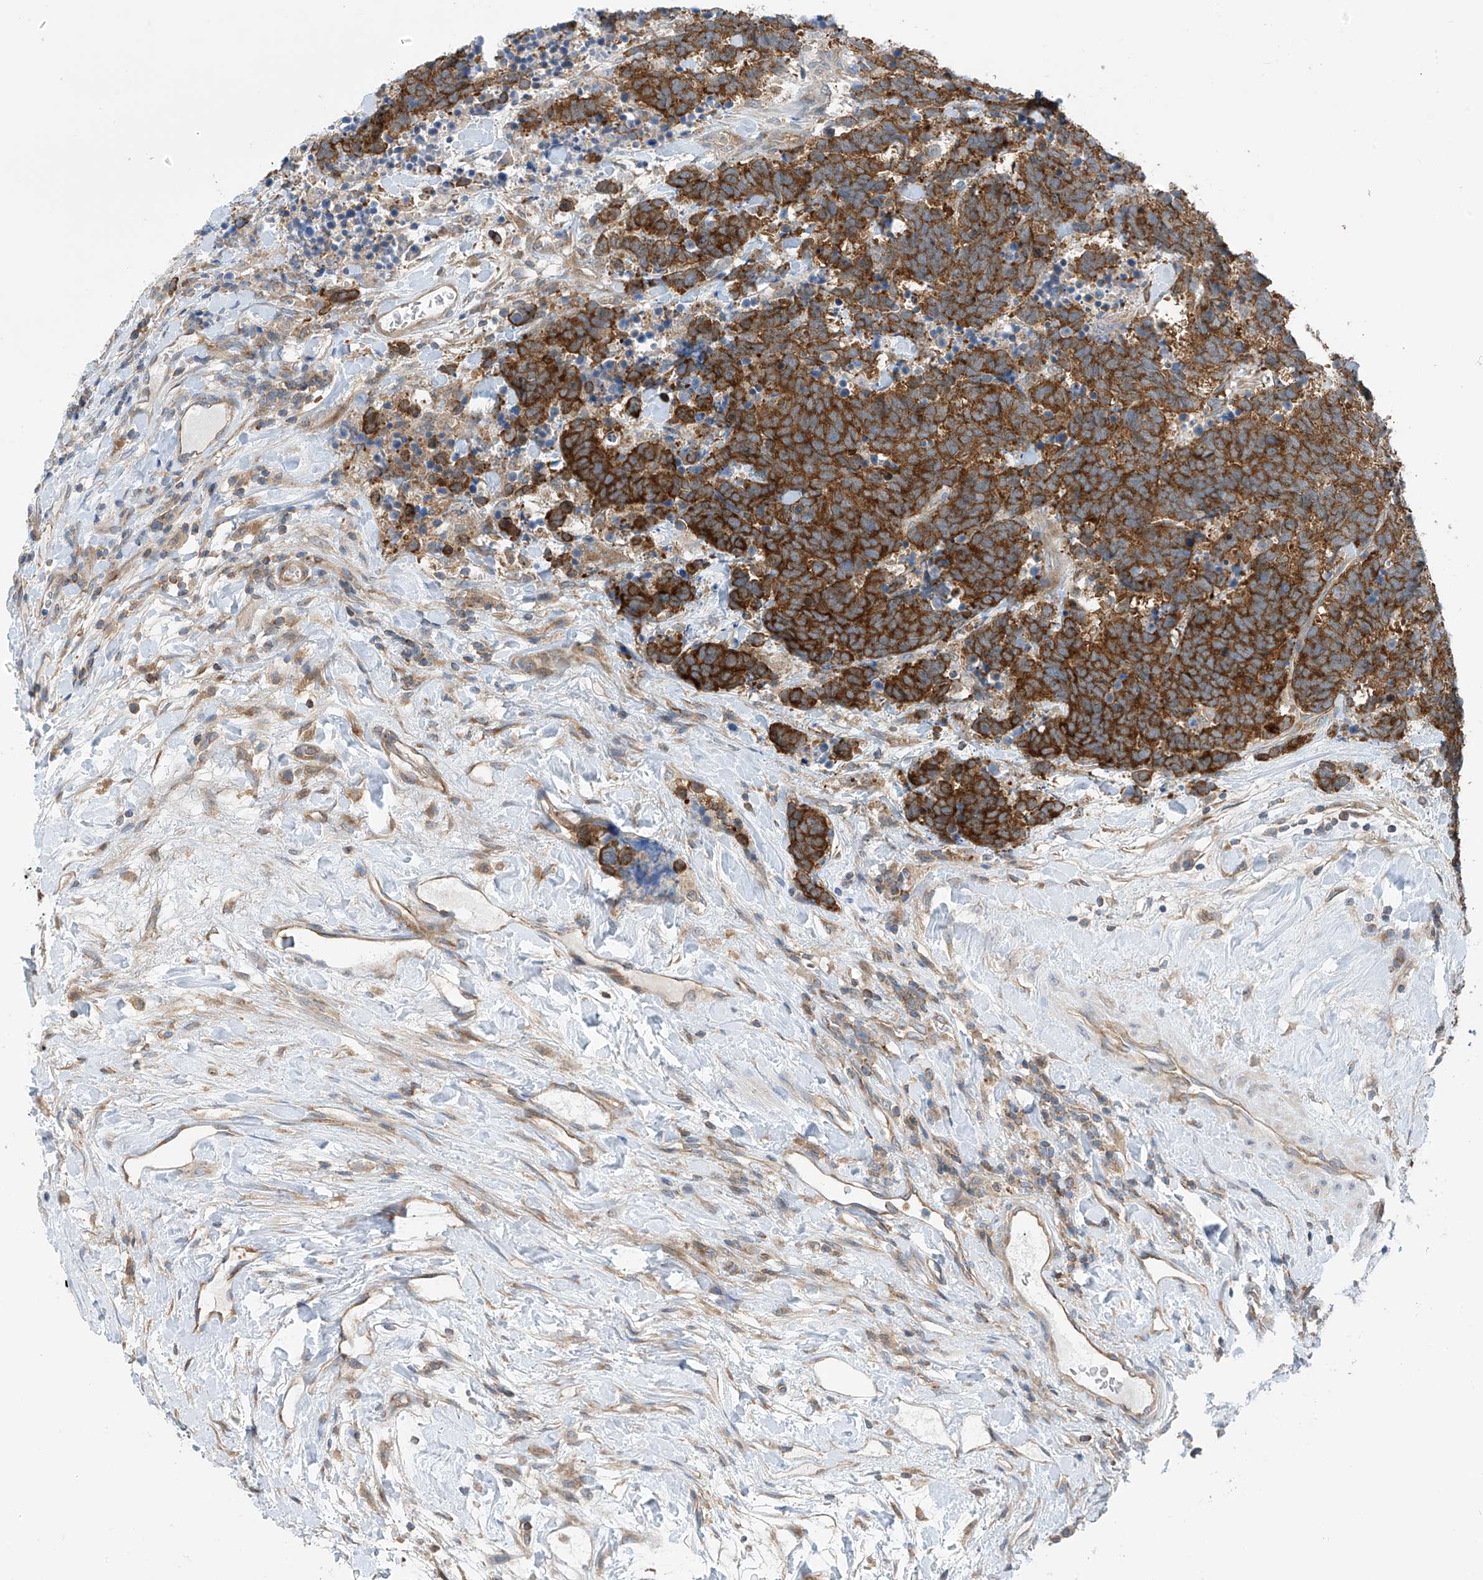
{"staining": {"intensity": "strong", "quantity": ">75%", "location": "cytoplasmic/membranous"}, "tissue": "carcinoid", "cell_type": "Tumor cells", "image_type": "cancer", "snomed": [{"axis": "morphology", "description": "Carcinoma, NOS"}, {"axis": "morphology", "description": "Carcinoid, malignant, NOS"}, {"axis": "topography", "description": "Urinary bladder"}], "caption": "Carcinoid was stained to show a protein in brown. There is high levels of strong cytoplasmic/membranous expression in approximately >75% of tumor cells.", "gene": "REPS1", "patient": {"sex": "male", "age": 57}}